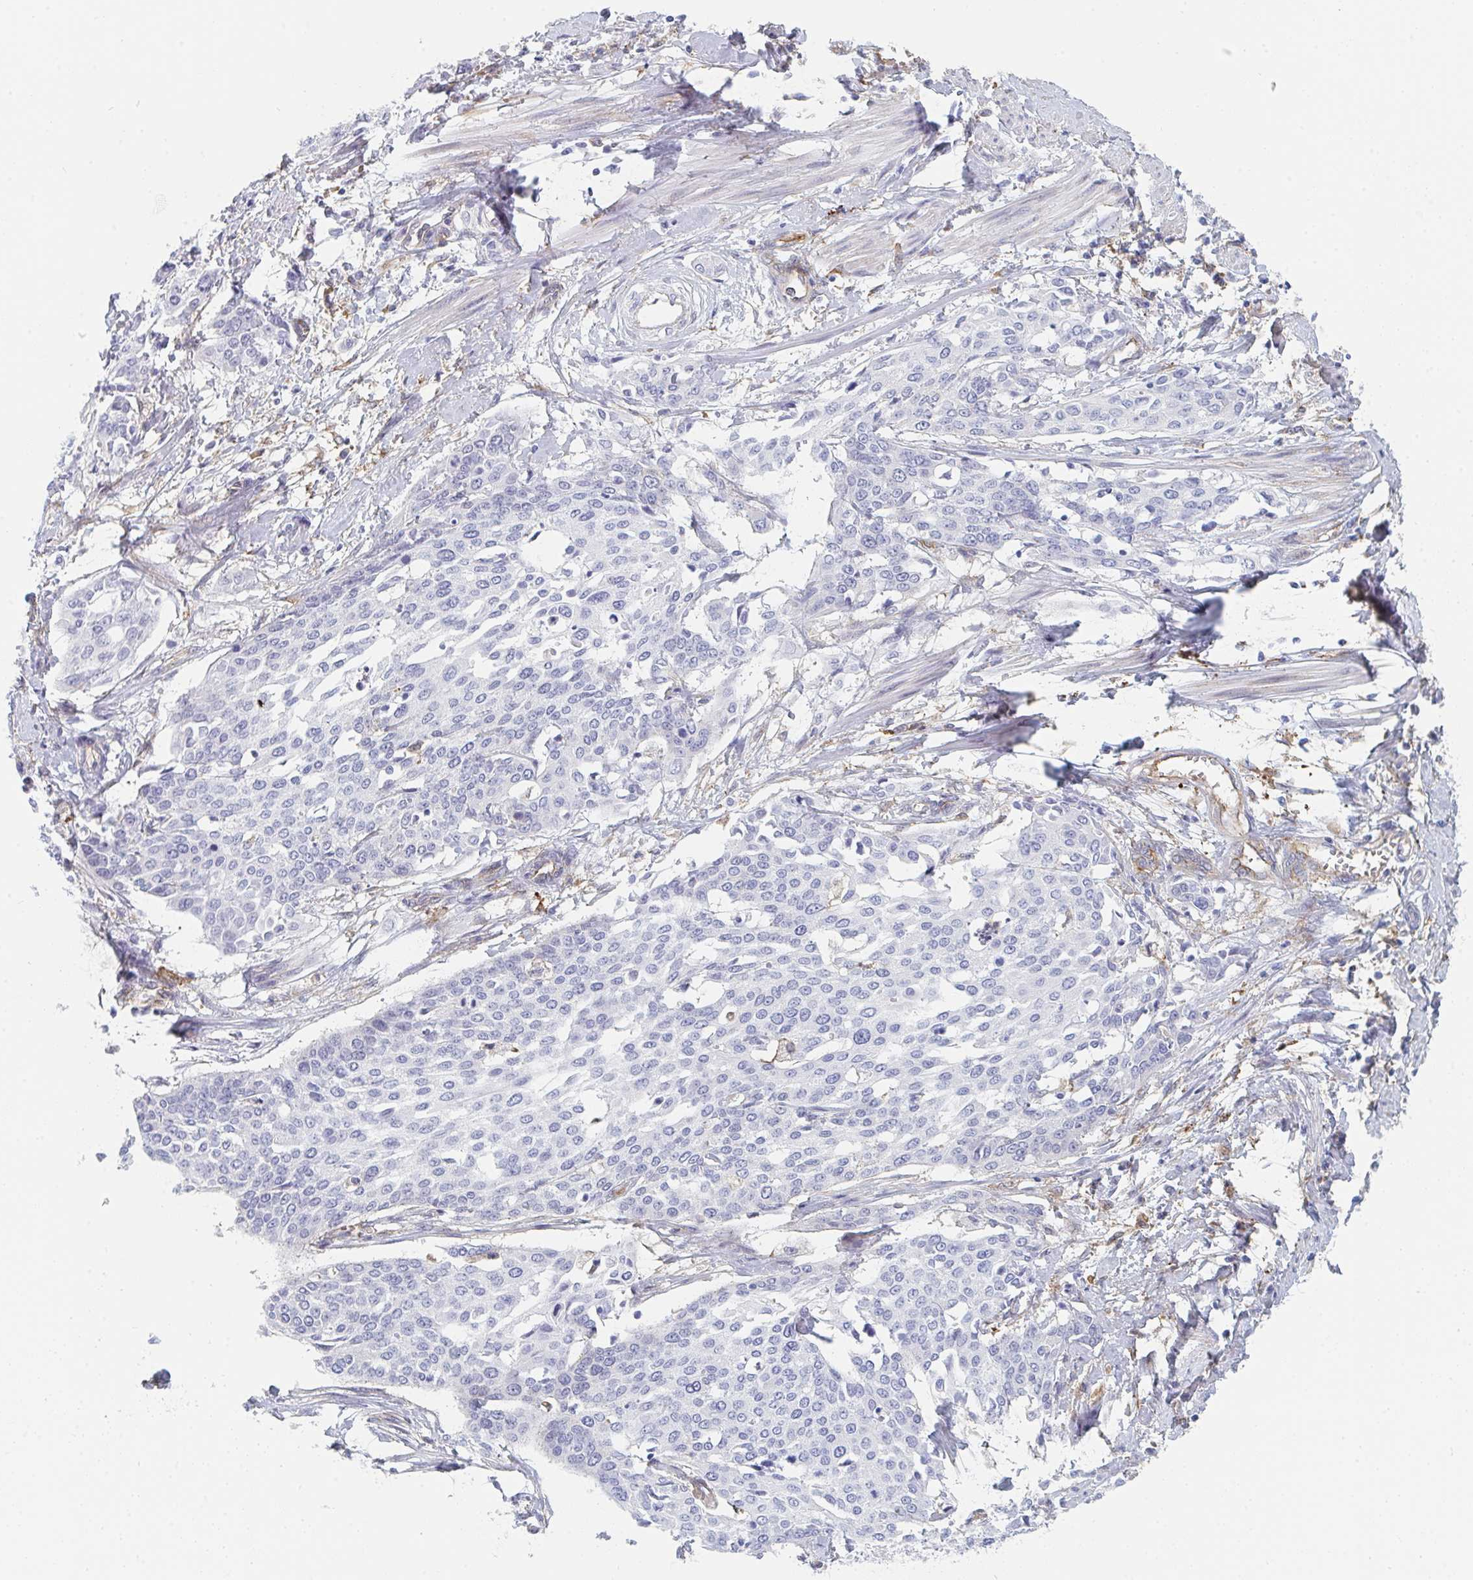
{"staining": {"intensity": "negative", "quantity": "none", "location": "none"}, "tissue": "cervical cancer", "cell_type": "Tumor cells", "image_type": "cancer", "snomed": [{"axis": "morphology", "description": "Squamous cell carcinoma, NOS"}, {"axis": "topography", "description": "Cervix"}], "caption": "An image of human squamous cell carcinoma (cervical) is negative for staining in tumor cells.", "gene": "DAB2", "patient": {"sex": "female", "age": 44}}